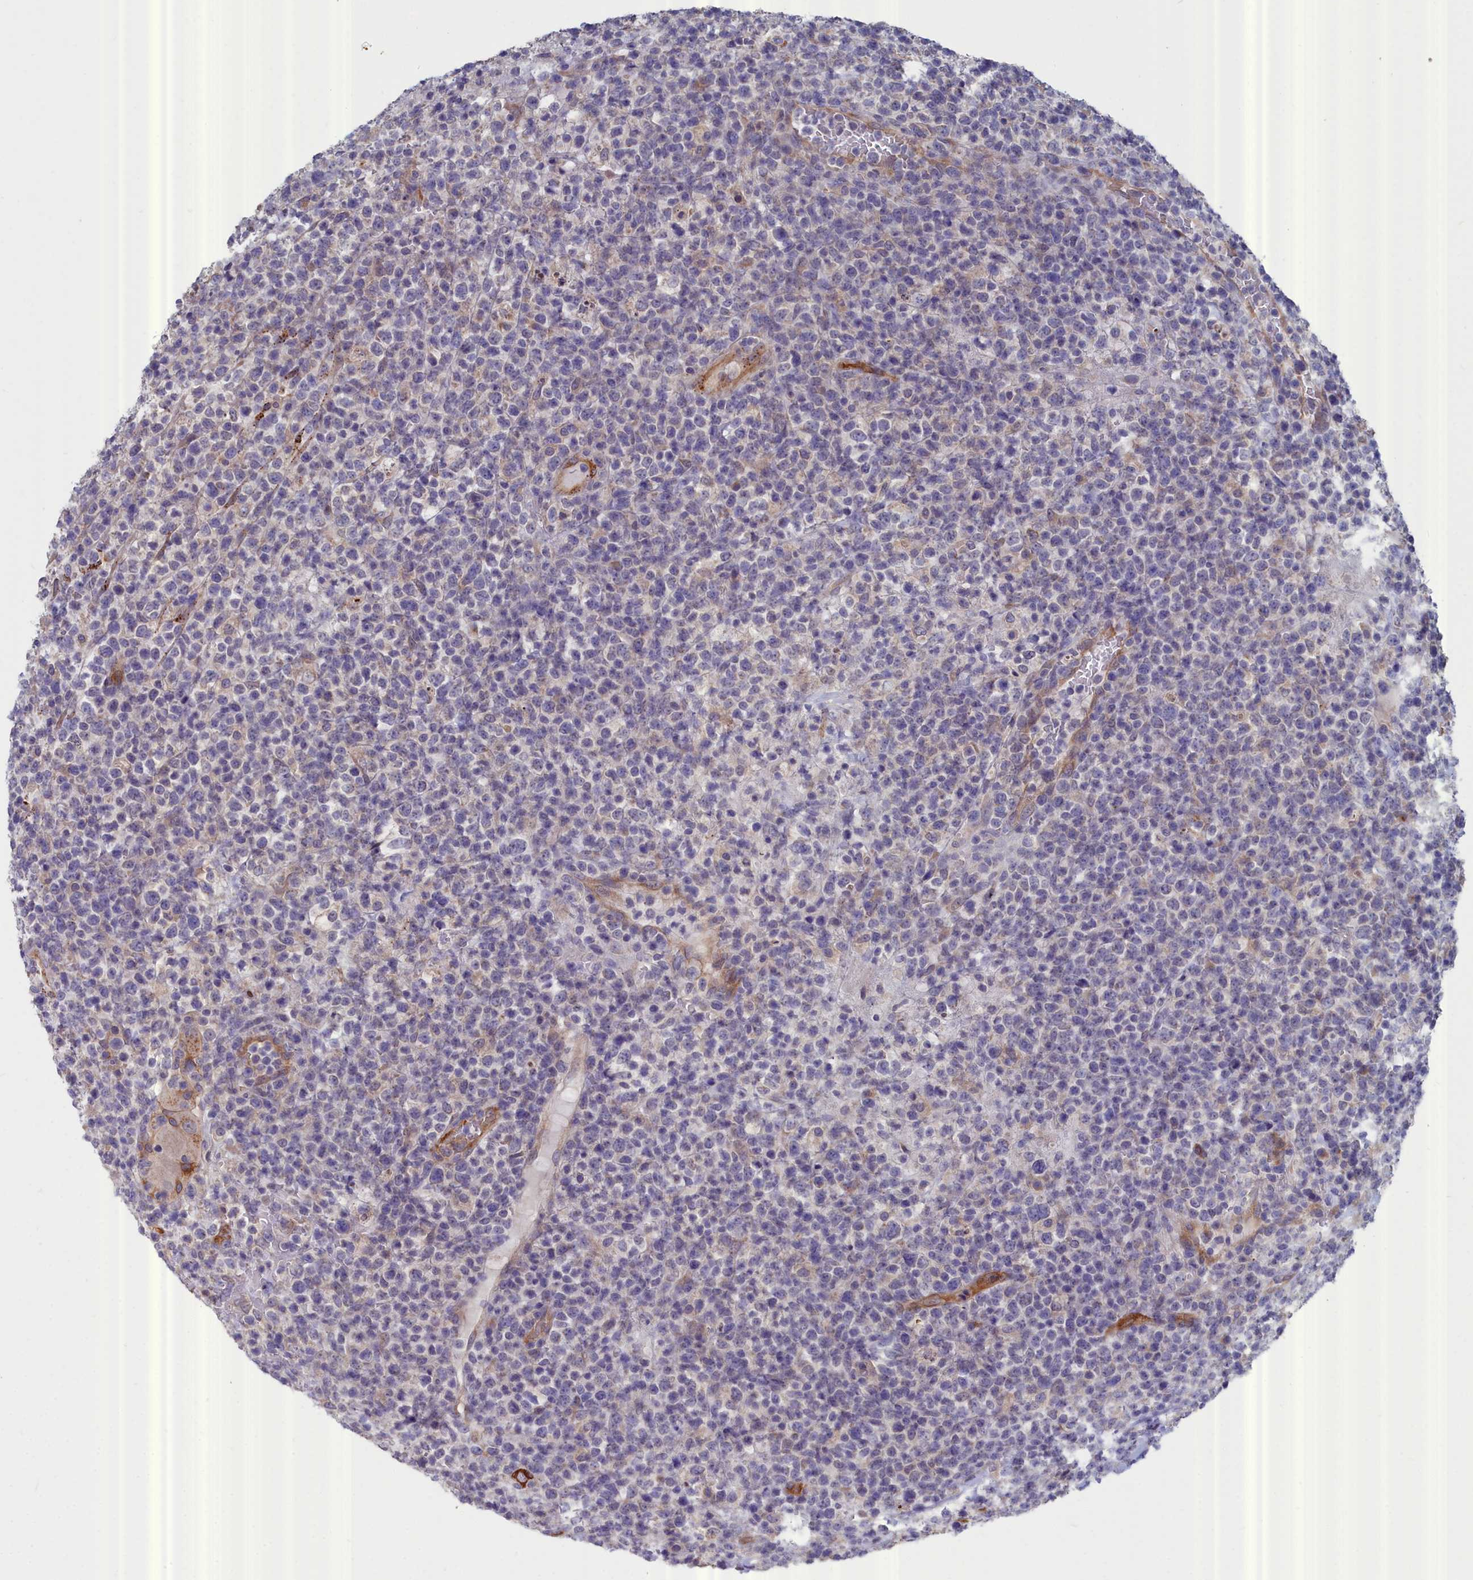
{"staining": {"intensity": "negative", "quantity": "none", "location": "none"}, "tissue": "lymphoma", "cell_type": "Tumor cells", "image_type": "cancer", "snomed": [{"axis": "morphology", "description": "Malignant lymphoma, non-Hodgkin's type, High grade"}, {"axis": "topography", "description": "Colon"}], "caption": "Tumor cells show no significant positivity in malignant lymphoma, non-Hodgkin's type (high-grade).", "gene": "RDX", "patient": {"sex": "female", "age": 53}}